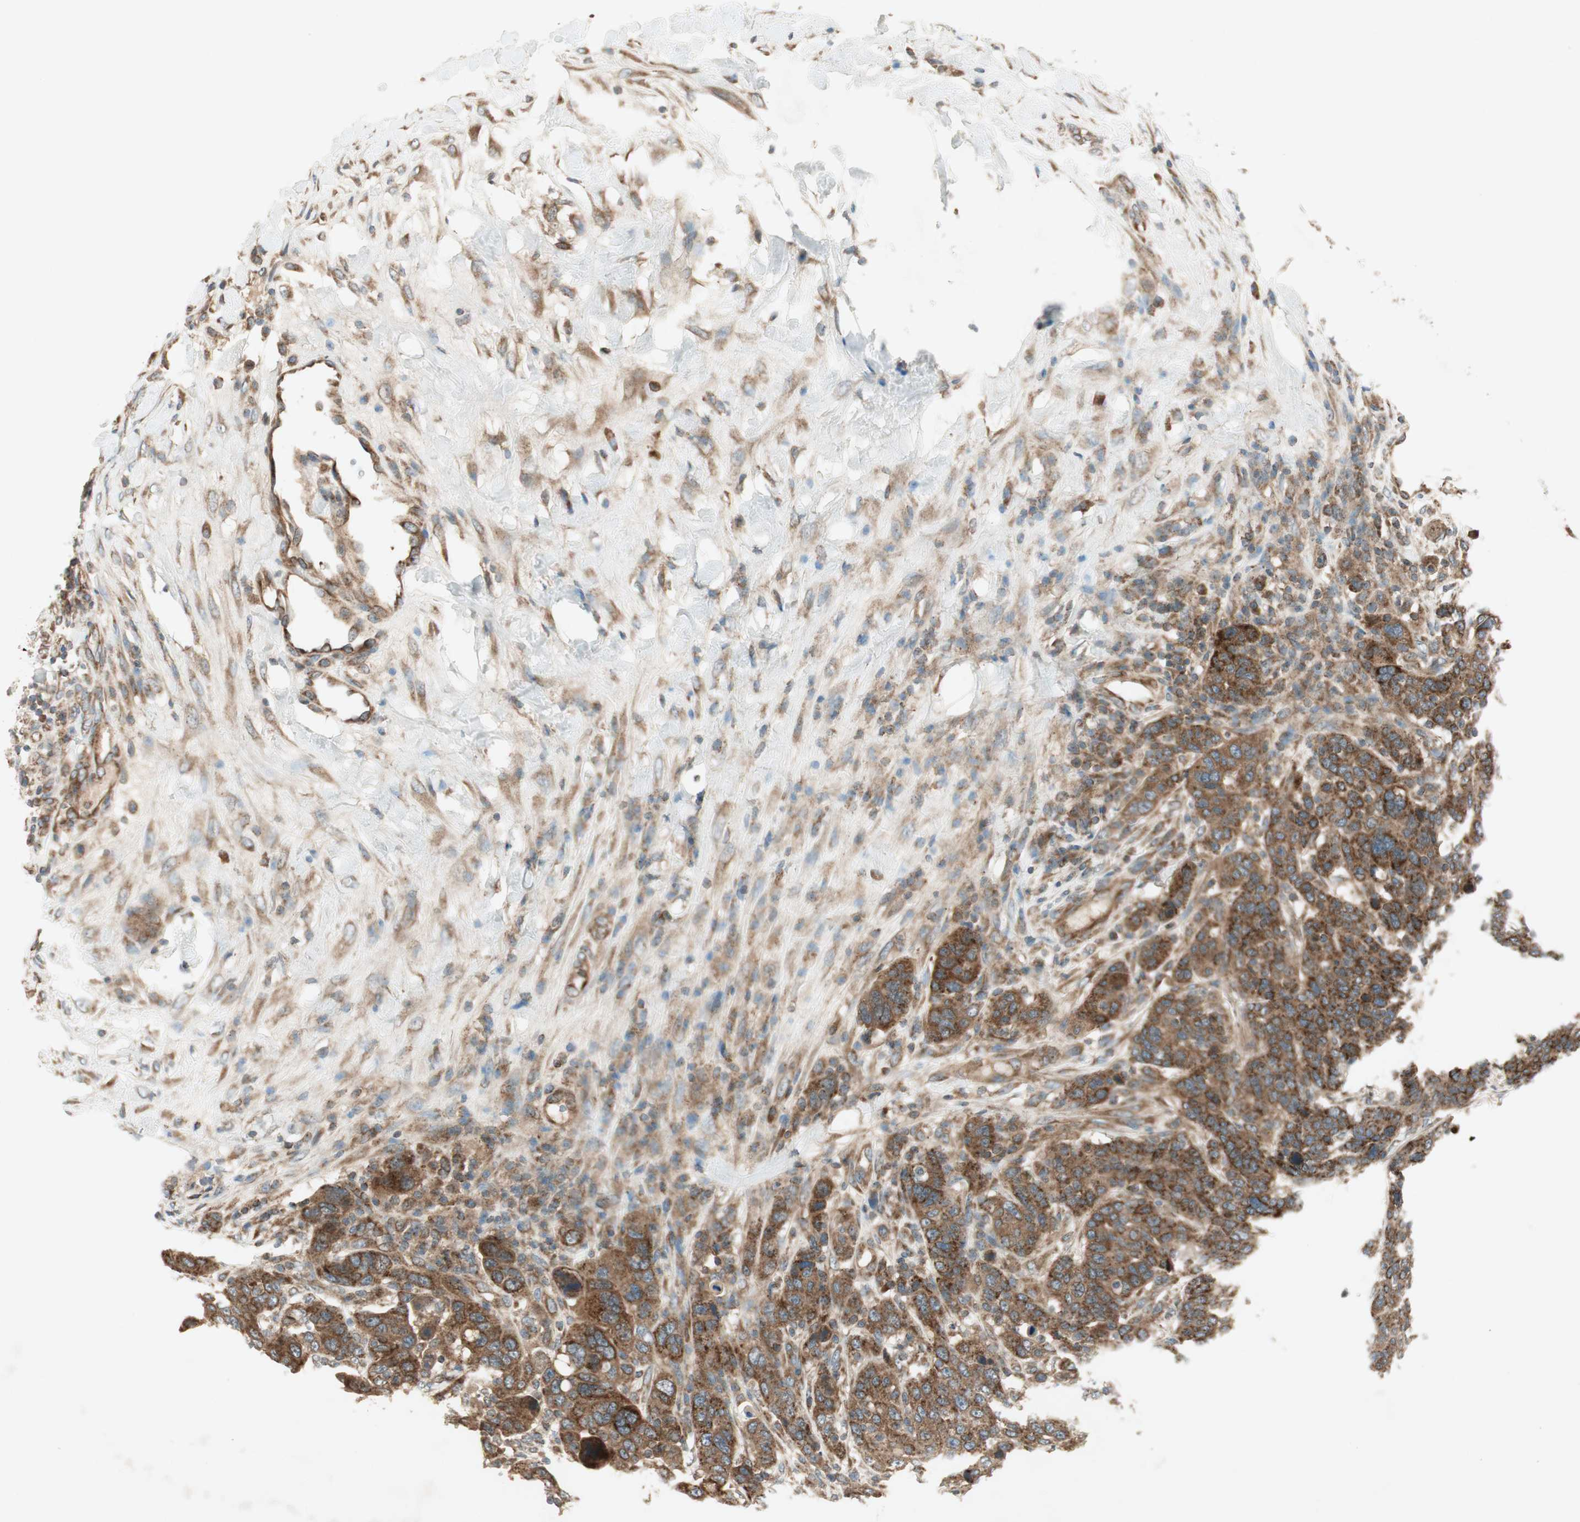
{"staining": {"intensity": "strong", "quantity": ">75%", "location": "cytoplasmic/membranous"}, "tissue": "breast cancer", "cell_type": "Tumor cells", "image_type": "cancer", "snomed": [{"axis": "morphology", "description": "Duct carcinoma"}, {"axis": "topography", "description": "Breast"}], "caption": "Human breast infiltrating ductal carcinoma stained with a protein marker exhibits strong staining in tumor cells.", "gene": "CHADL", "patient": {"sex": "female", "age": 37}}